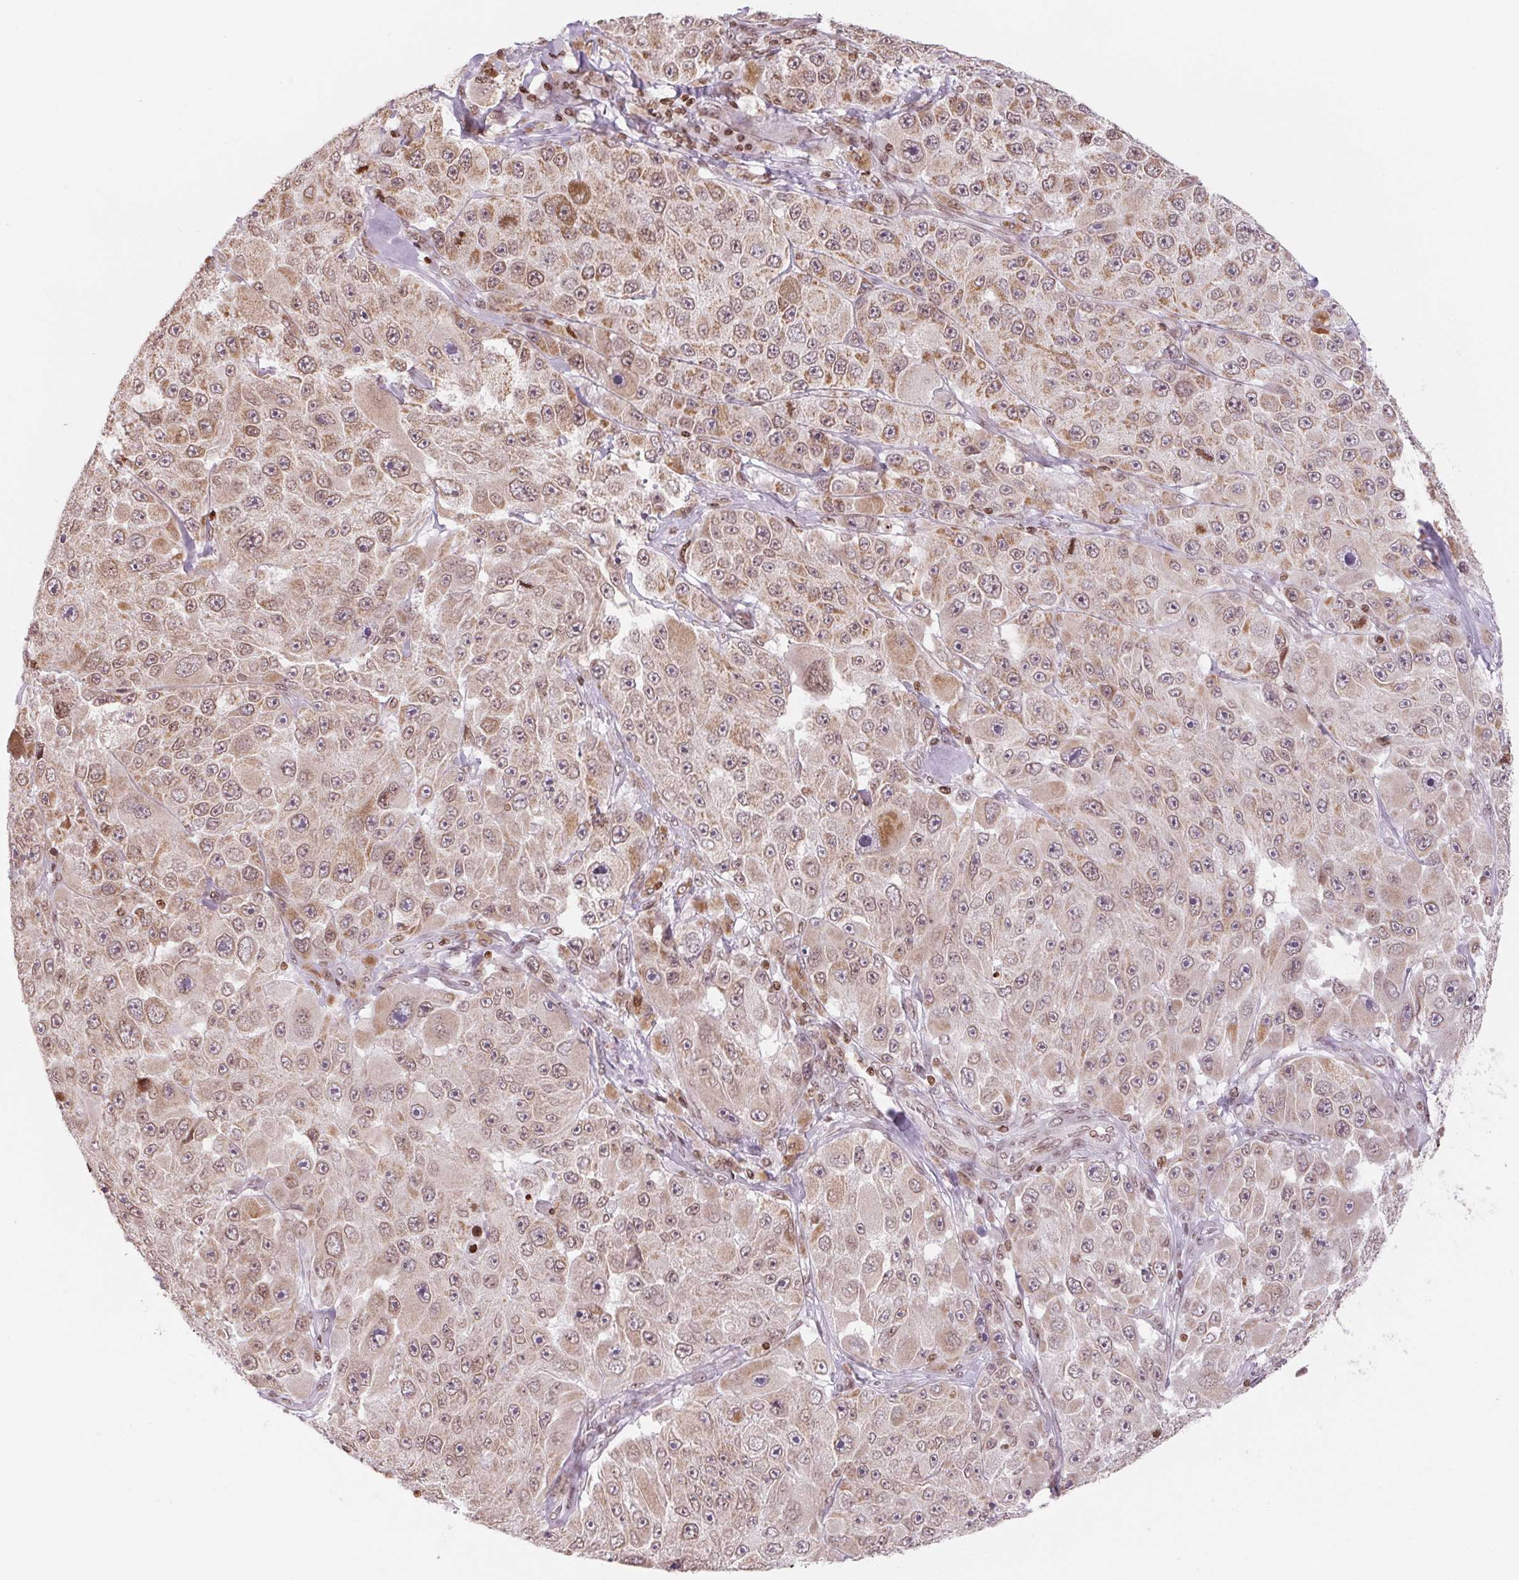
{"staining": {"intensity": "weak", "quantity": ">75%", "location": "cytoplasmic/membranous,nuclear"}, "tissue": "melanoma", "cell_type": "Tumor cells", "image_type": "cancer", "snomed": [{"axis": "morphology", "description": "Malignant melanoma, Metastatic site"}, {"axis": "topography", "description": "Lymph node"}], "caption": "Protein analysis of melanoma tissue displays weak cytoplasmic/membranous and nuclear staining in about >75% of tumor cells. (Stains: DAB in brown, nuclei in blue, Microscopy: brightfield microscopy at high magnification).", "gene": "SMIM12", "patient": {"sex": "male", "age": 62}}